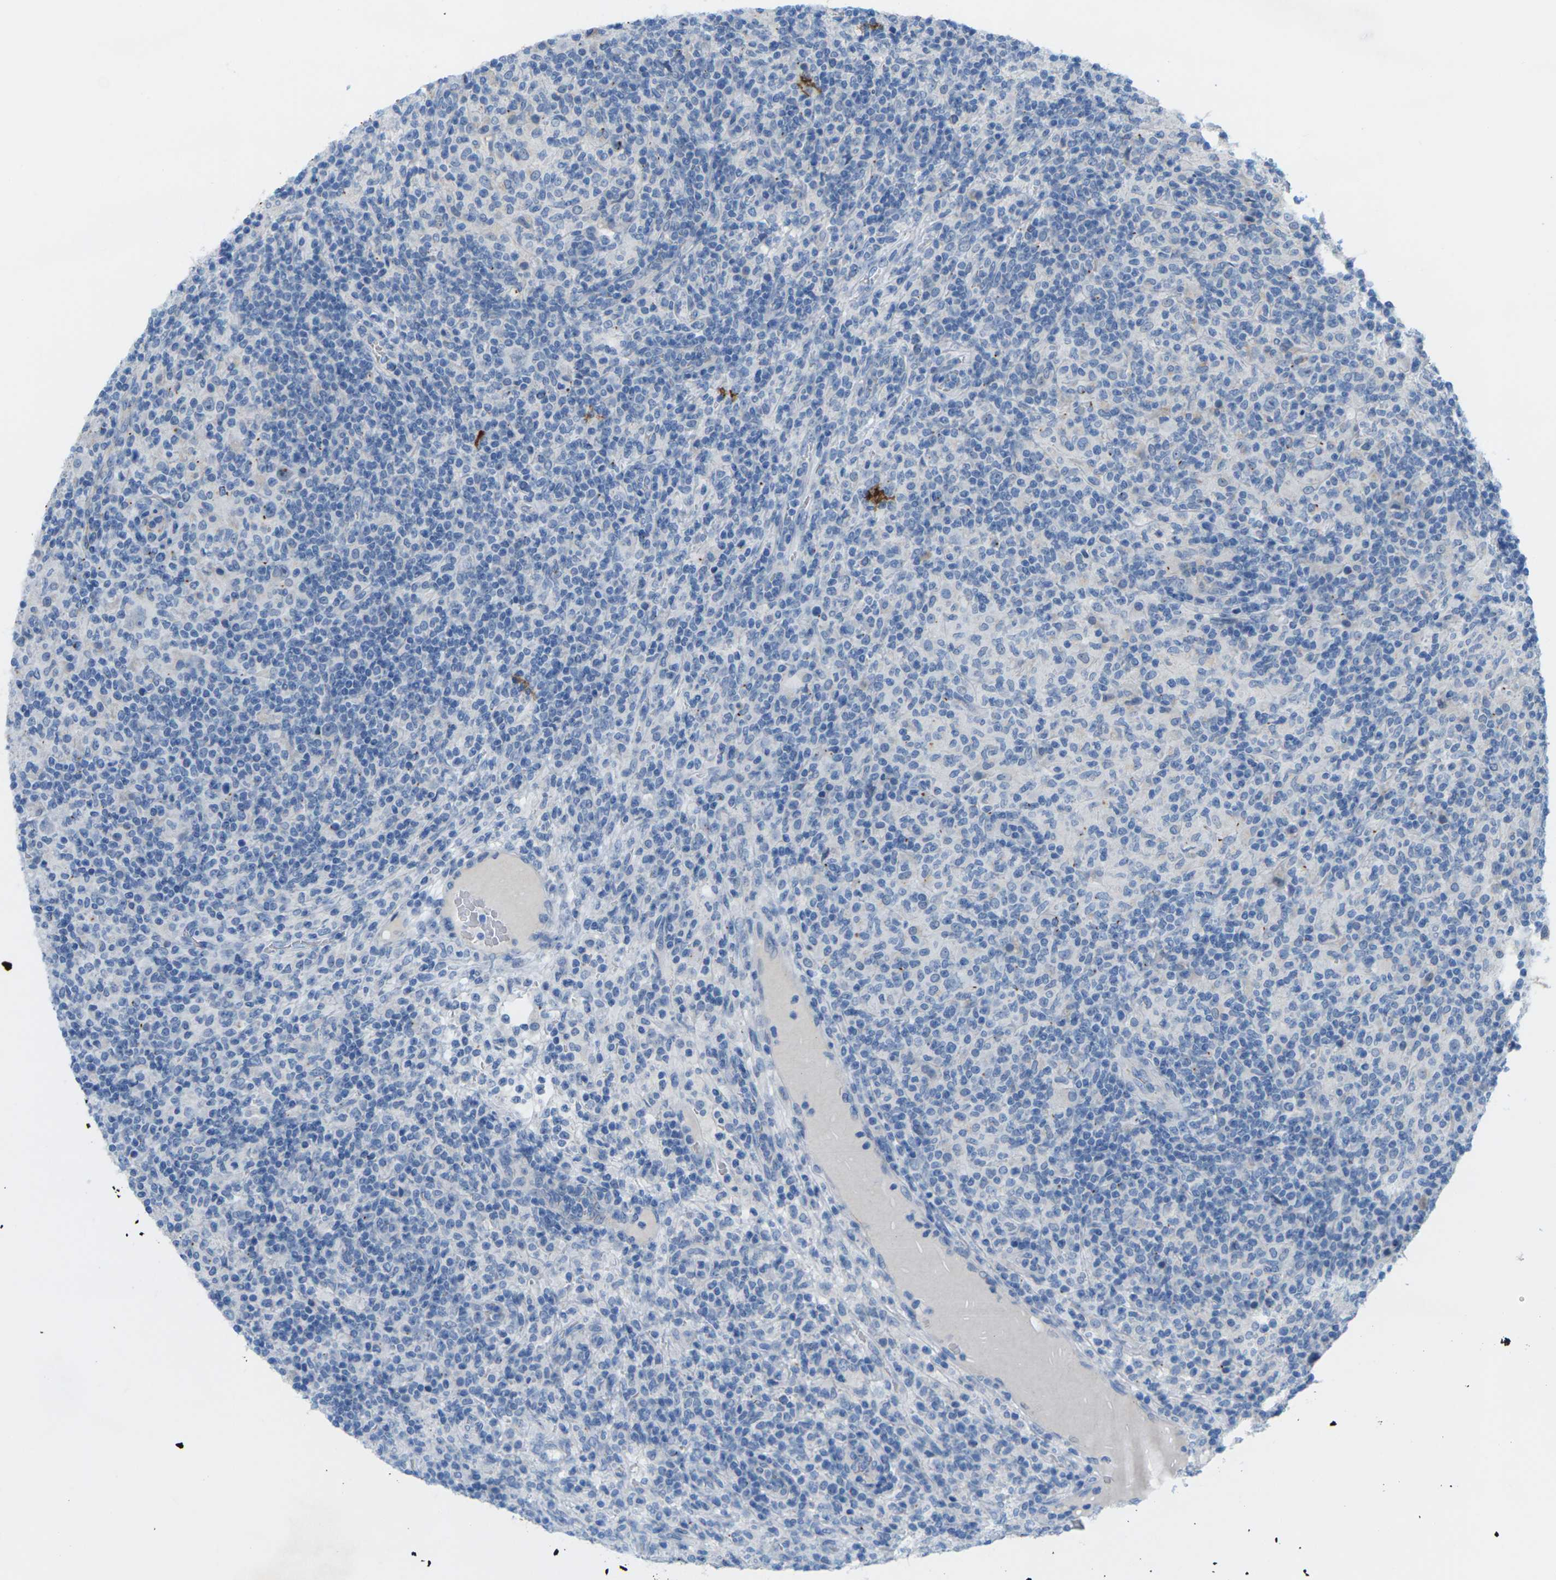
{"staining": {"intensity": "negative", "quantity": "none", "location": "none"}, "tissue": "lymphoma", "cell_type": "Tumor cells", "image_type": "cancer", "snomed": [{"axis": "morphology", "description": "Hodgkin's disease, NOS"}, {"axis": "topography", "description": "Lymph node"}], "caption": "The immunohistochemistry (IHC) micrograph has no significant staining in tumor cells of lymphoma tissue.", "gene": "CLDN3", "patient": {"sex": "male", "age": 70}}